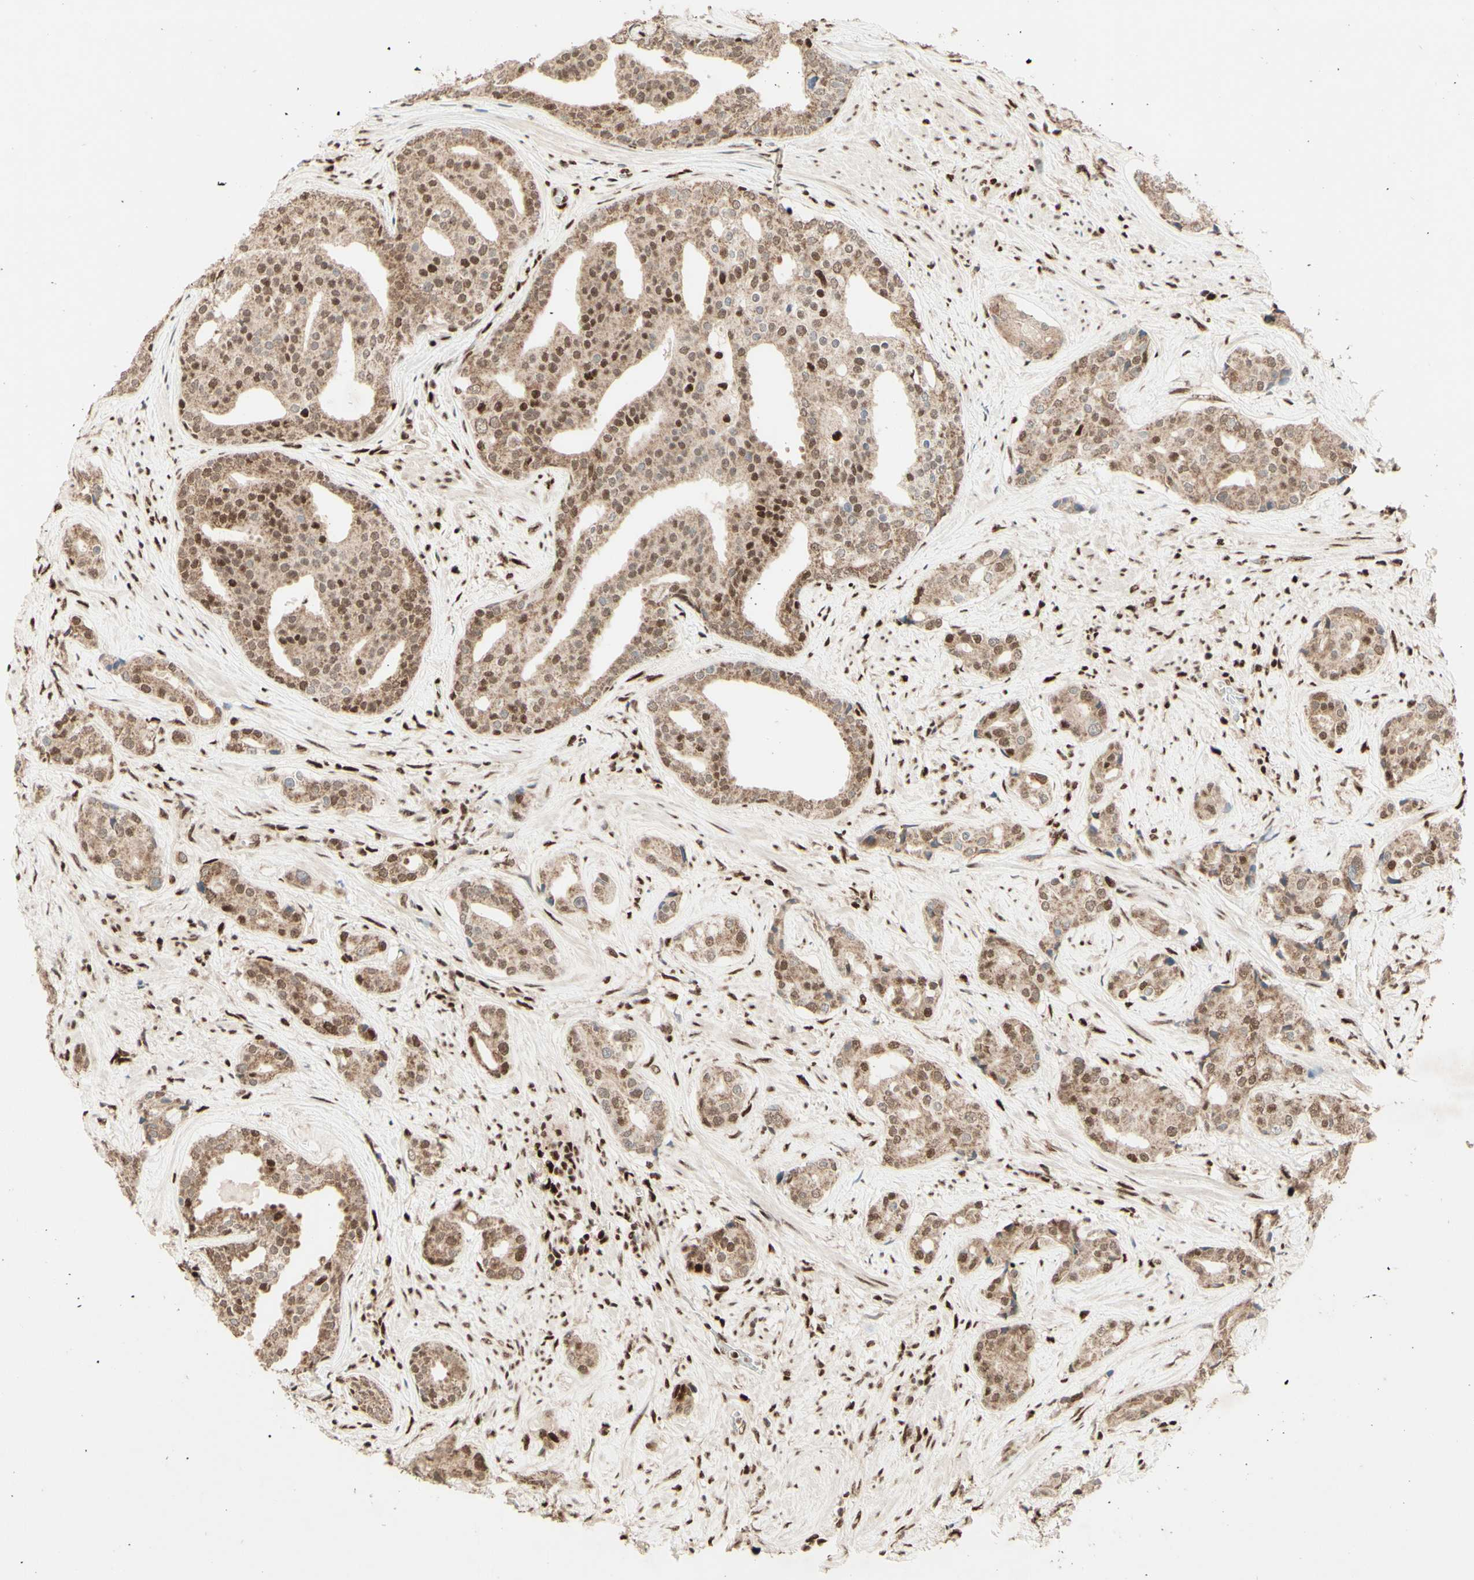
{"staining": {"intensity": "strong", "quantity": "25%-75%", "location": "cytoplasmic/membranous,nuclear"}, "tissue": "prostate cancer", "cell_type": "Tumor cells", "image_type": "cancer", "snomed": [{"axis": "morphology", "description": "Adenocarcinoma, High grade"}, {"axis": "topography", "description": "Prostate"}], "caption": "Adenocarcinoma (high-grade) (prostate) stained with a protein marker reveals strong staining in tumor cells.", "gene": "NR3C1", "patient": {"sex": "male", "age": 71}}